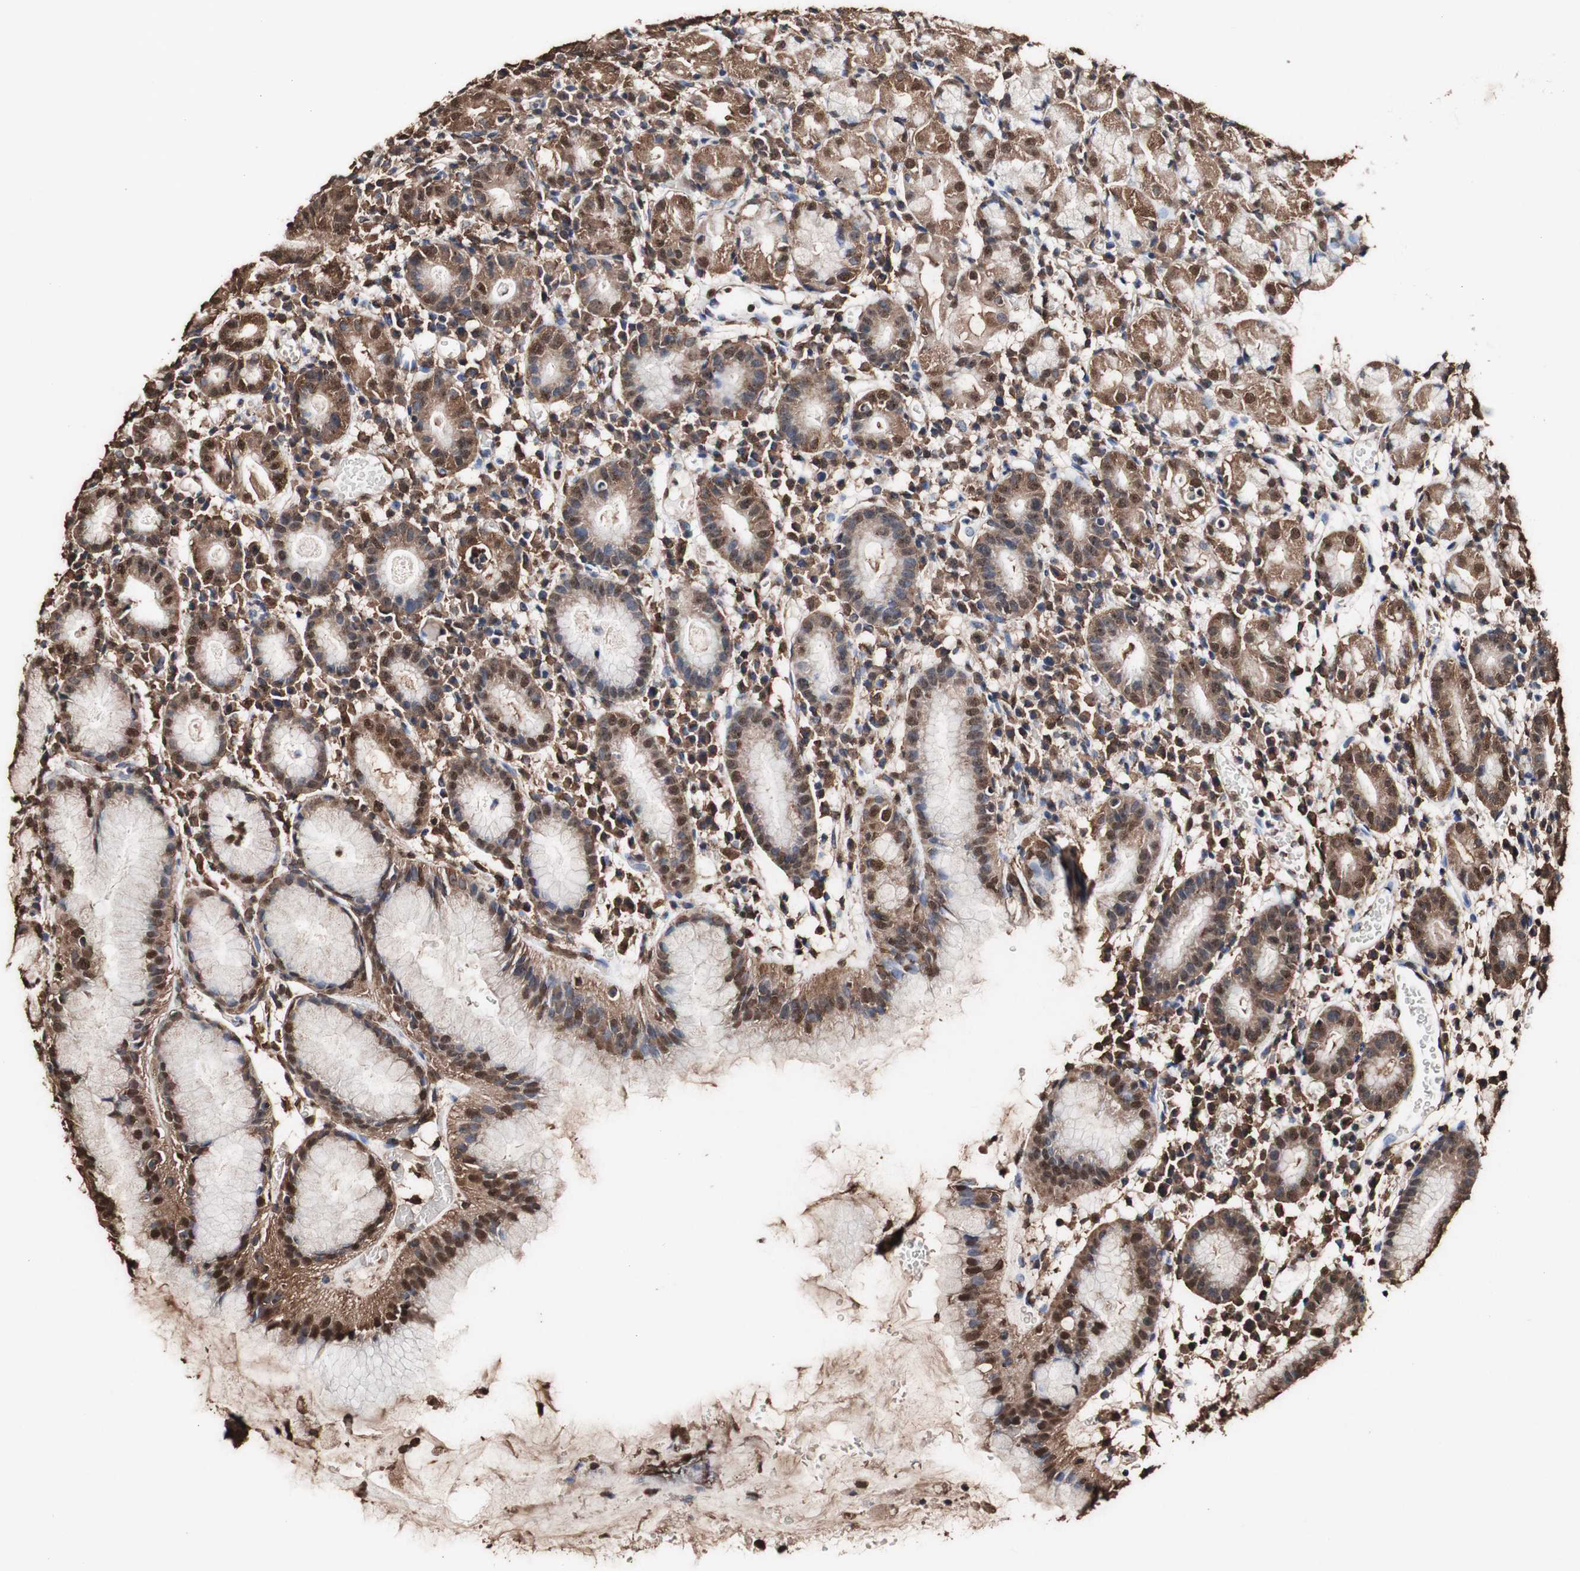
{"staining": {"intensity": "moderate", "quantity": ">75%", "location": "cytoplasmic/membranous,nuclear"}, "tissue": "stomach", "cell_type": "Glandular cells", "image_type": "normal", "snomed": [{"axis": "morphology", "description": "Normal tissue, NOS"}, {"axis": "topography", "description": "Stomach"}, {"axis": "topography", "description": "Stomach, lower"}], "caption": "Brown immunohistochemical staining in unremarkable stomach shows moderate cytoplasmic/membranous,nuclear staining in about >75% of glandular cells. The staining was performed using DAB (3,3'-diaminobenzidine), with brown indicating positive protein expression. Nuclei are stained blue with hematoxylin.", "gene": "PIDD1", "patient": {"sex": "female", "age": 75}}